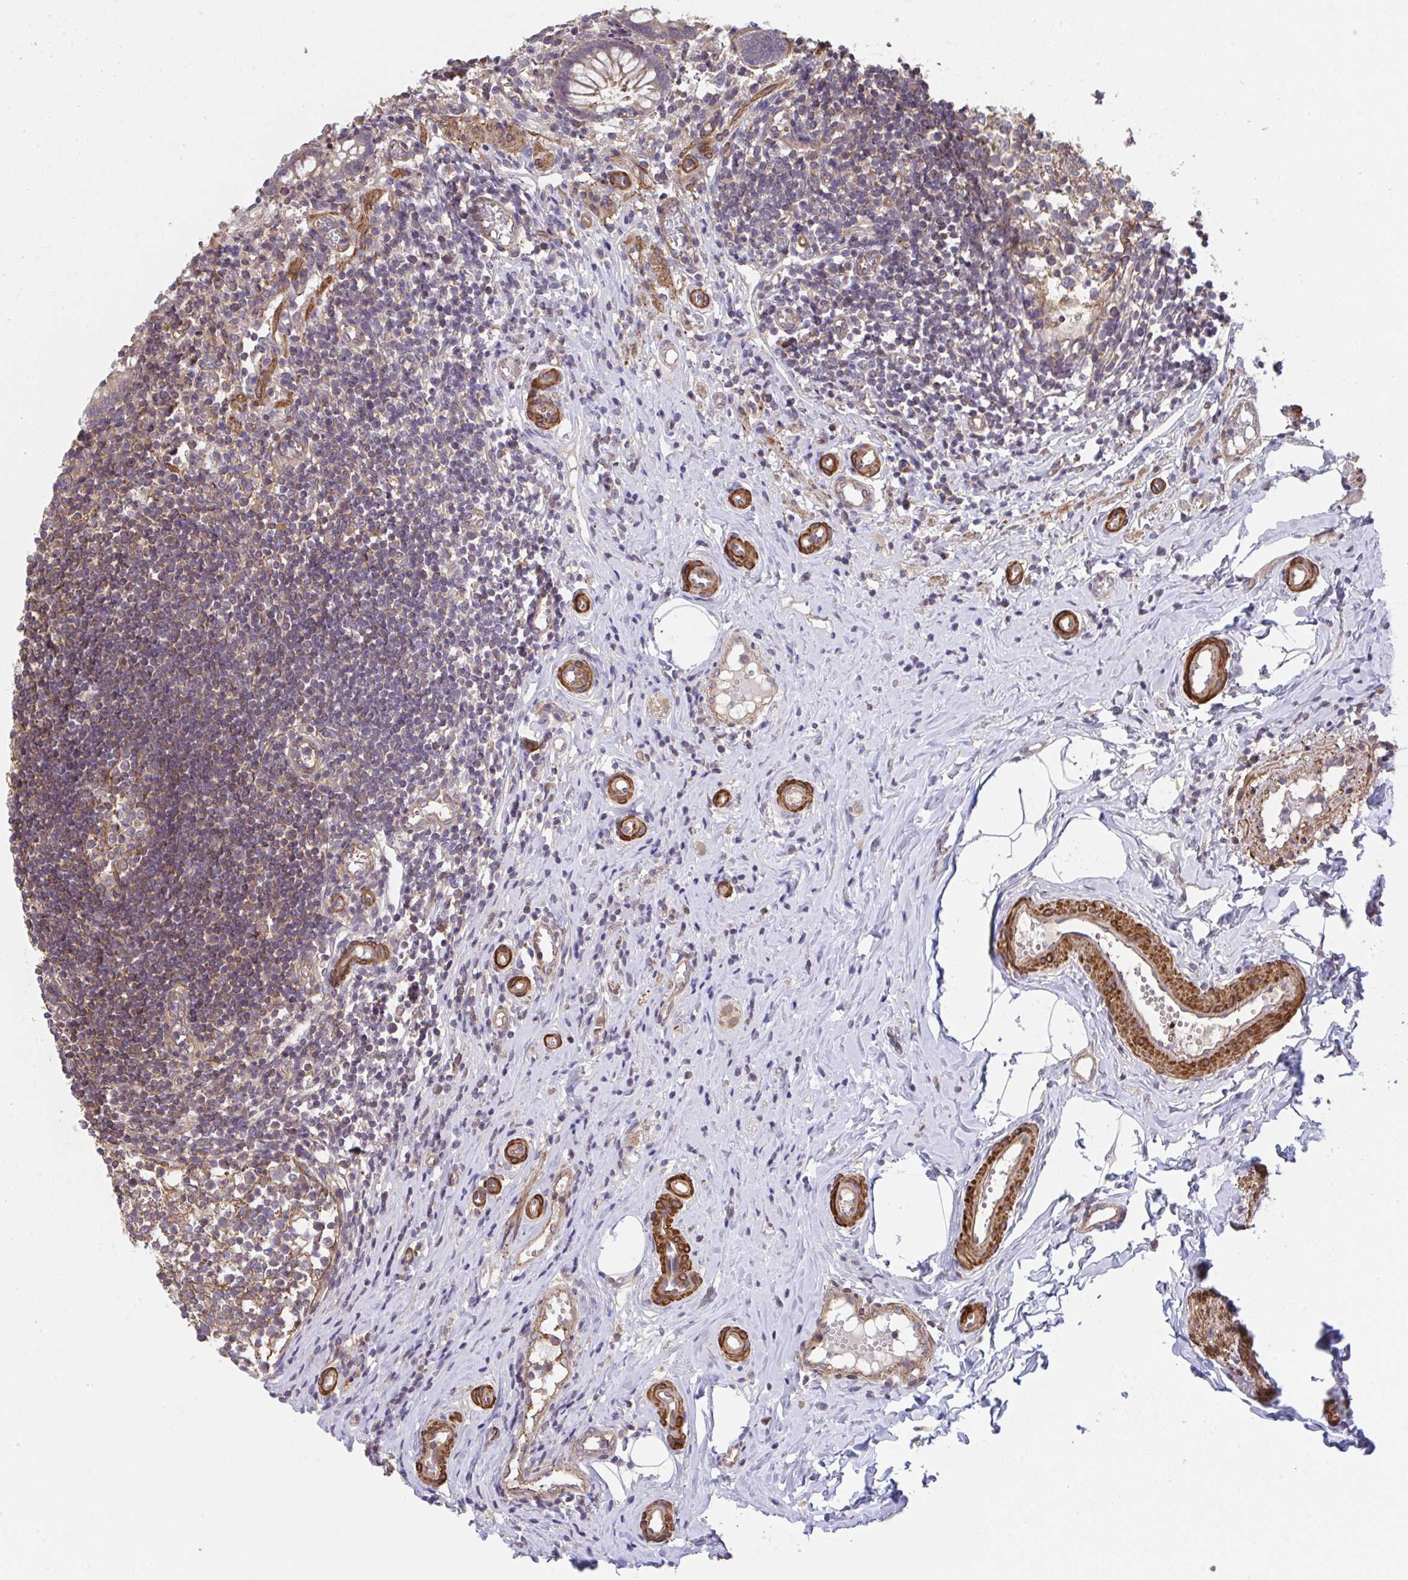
{"staining": {"intensity": "moderate", "quantity": ">75%", "location": "cytoplasmic/membranous"}, "tissue": "appendix", "cell_type": "Glandular cells", "image_type": "normal", "snomed": [{"axis": "morphology", "description": "Normal tissue, NOS"}, {"axis": "topography", "description": "Appendix"}], "caption": "Protein expression analysis of normal appendix demonstrates moderate cytoplasmic/membranous staining in about >75% of glandular cells.", "gene": "ZNF696", "patient": {"sex": "female", "age": 17}}